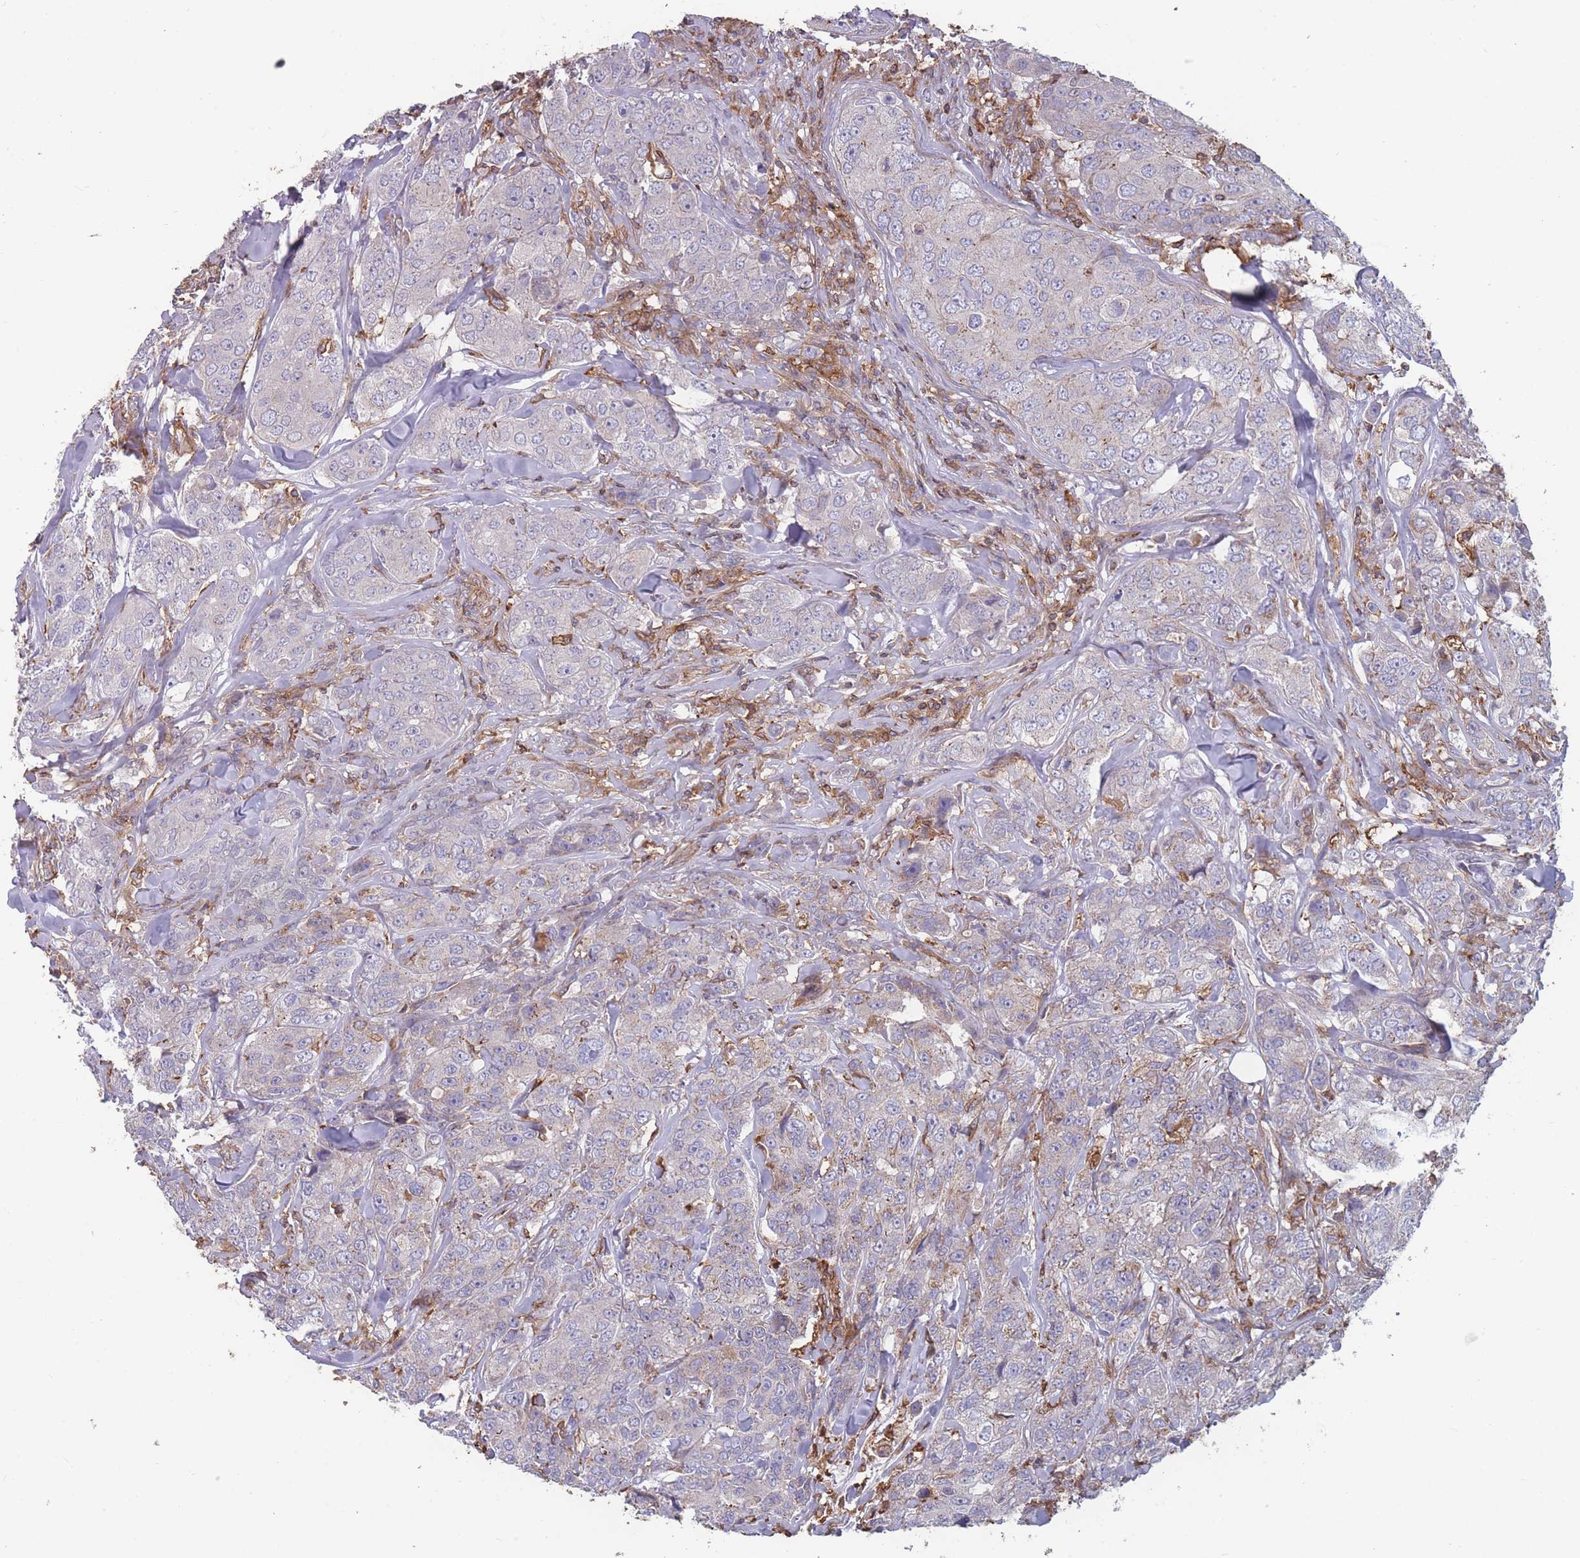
{"staining": {"intensity": "weak", "quantity": "<25%", "location": "cytoplasmic/membranous"}, "tissue": "breast cancer", "cell_type": "Tumor cells", "image_type": "cancer", "snomed": [{"axis": "morphology", "description": "Duct carcinoma"}, {"axis": "topography", "description": "Breast"}], "caption": "This is a image of immunohistochemistry staining of breast invasive ductal carcinoma, which shows no staining in tumor cells.", "gene": "CD33", "patient": {"sex": "female", "age": 43}}